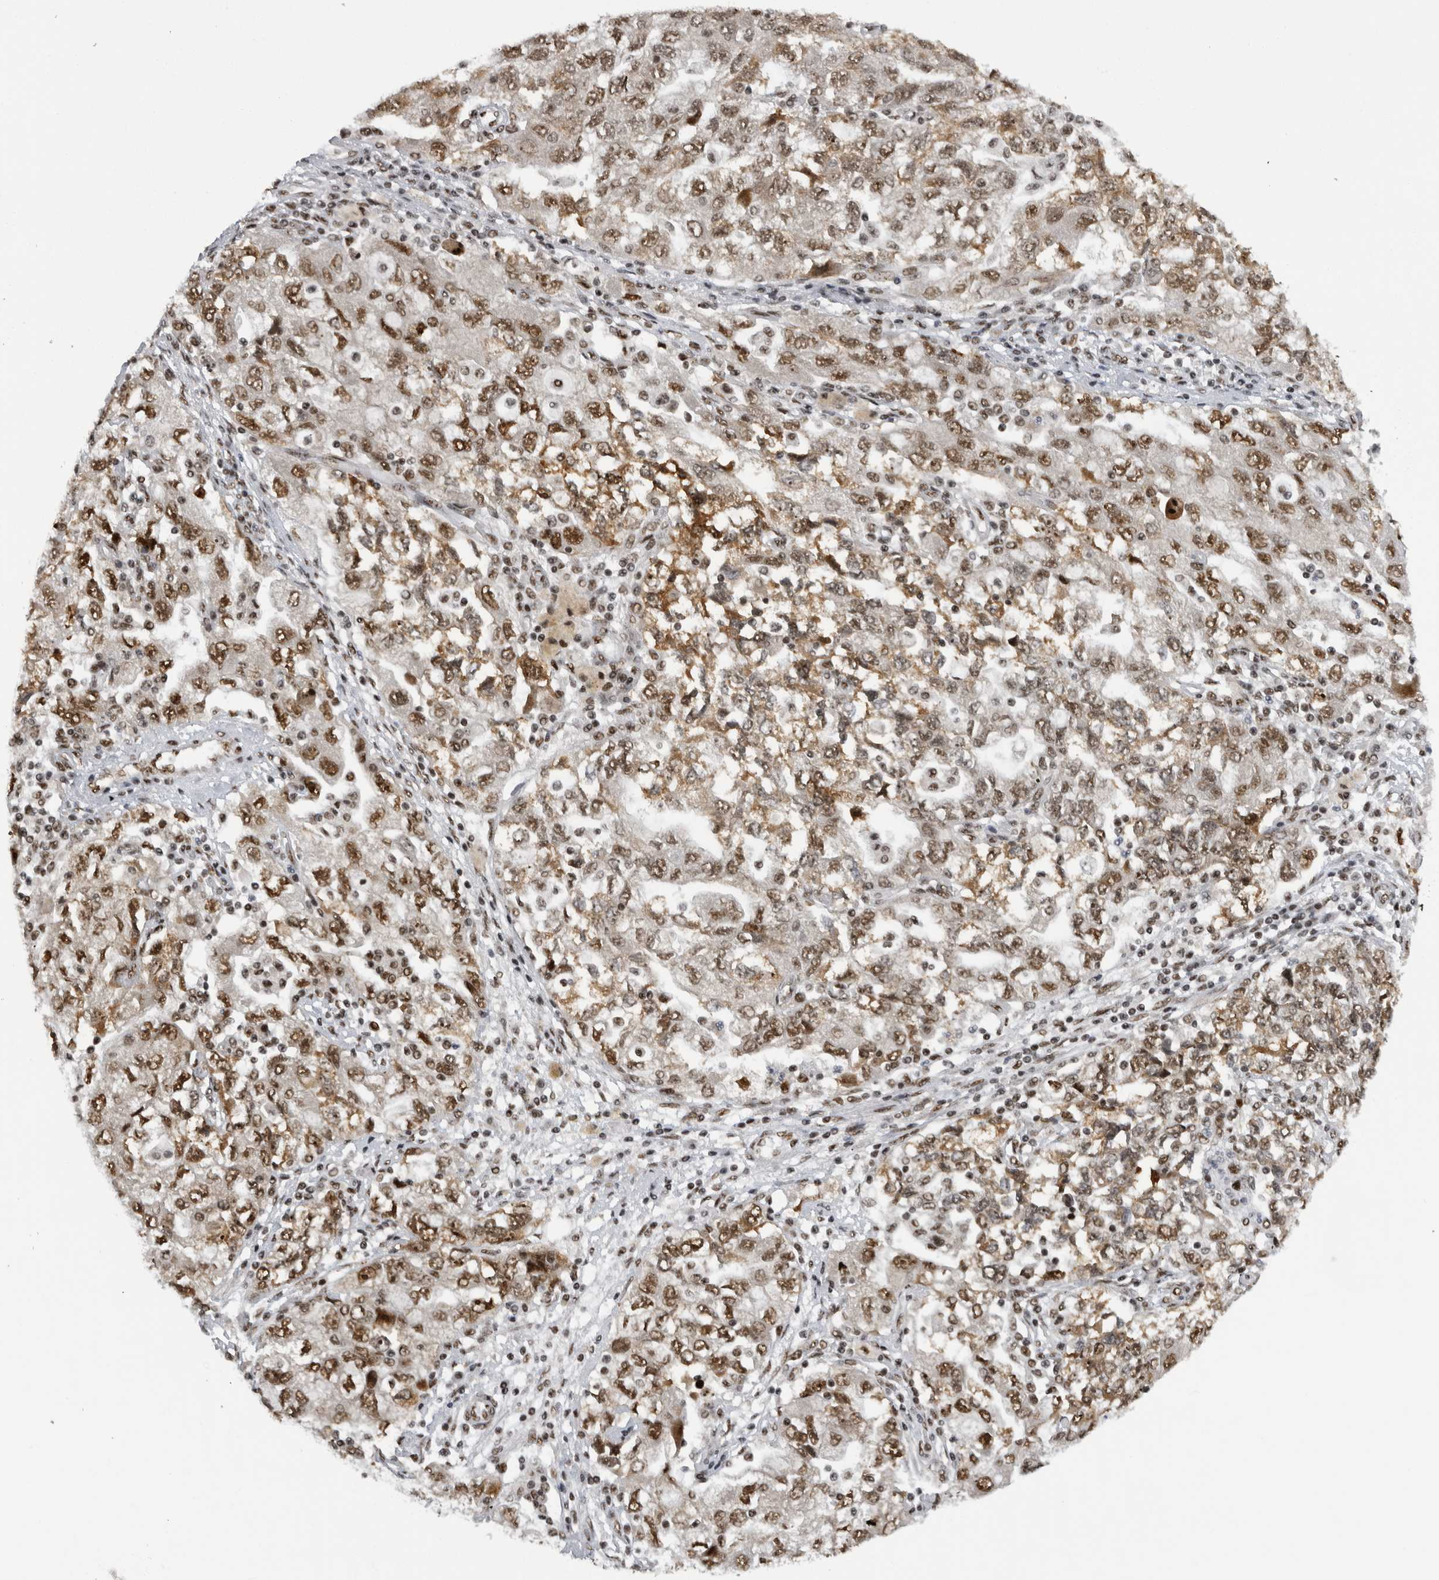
{"staining": {"intensity": "moderate", "quantity": ">75%", "location": "nuclear"}, "tissue": "ovarian cancer", "cell_type": "Tumor cells", "image_type": "cancer", "snomed": [{"axis": "morphology", "description": "Carcinoma, NOS"}, {"axis": "morphology", "description": "Cystadenocarcinoma, serous, NOS"}, {"axis": "topography", "description": "Ovary"}], "caption": "A high-resolution micrograph shows immunohistochemistry staining of carcinoma (ovarian), which exhibits moderate nuclear expression in approximately >75% of tumor cells. (IHC, brightfield microscopy, high magnification).", "gene": "ZSCAN2", "patient": {"sex": "female", "age": 69}}